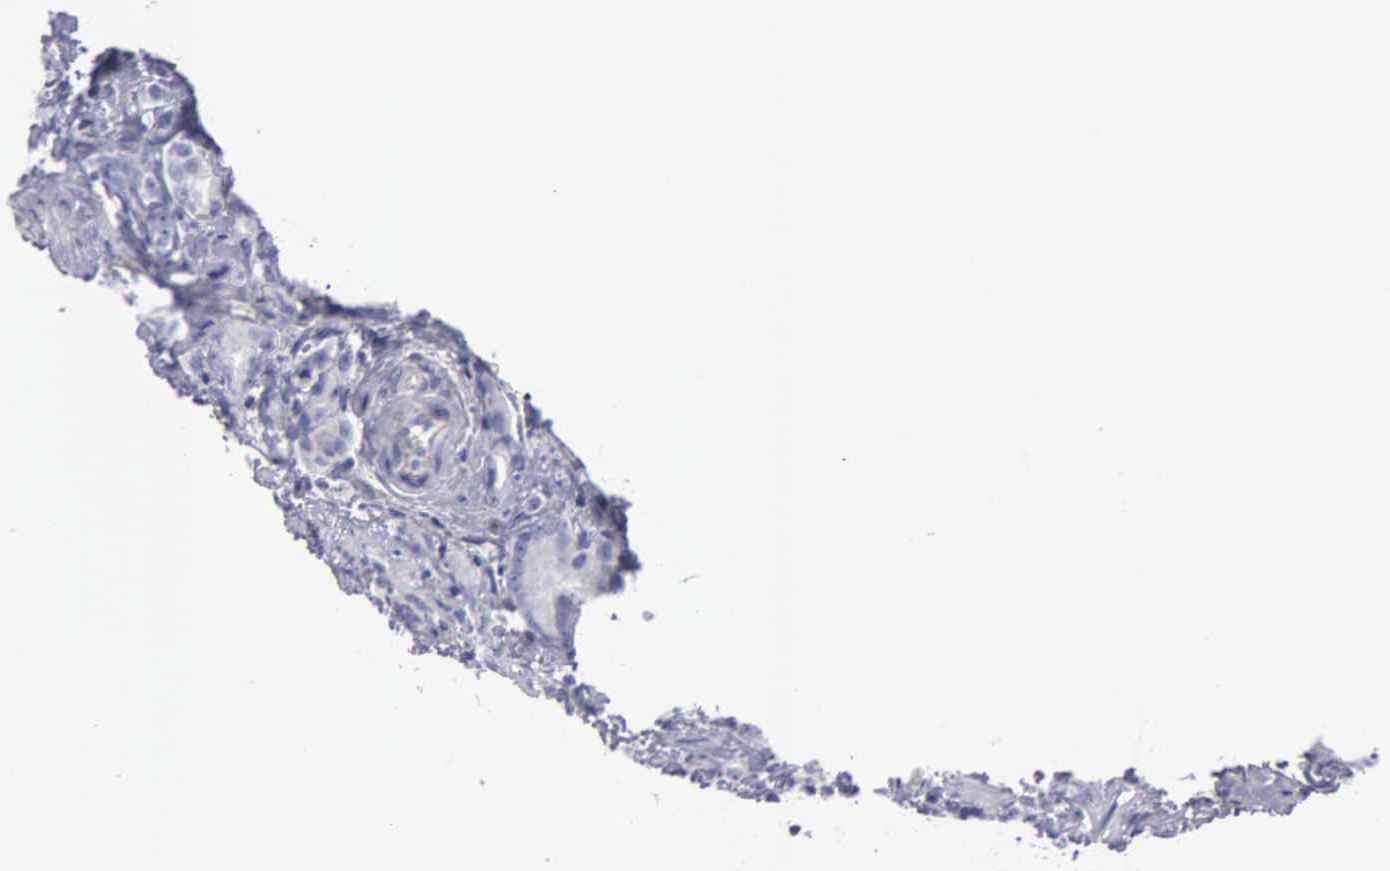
{"staining": {"intensity": "negative", "quantity": "none", "location": "none"}, "tissue": "prostate cancer", "cell_type": "Tumor cells", "image_type": "cancer", "snomed": [{"axis": "morphology", "description": "Adenocarcinoma, Medium grade"}, {"axis": "topography", "description": "Prostate"}], "caption": "Immunohistochemistry (IHC) of prostate medium-grade adenocarcinoma shows no positivity in tumor cells.", "gene": "FBLN5", "patient": {"sex": "male", "age": 59}}